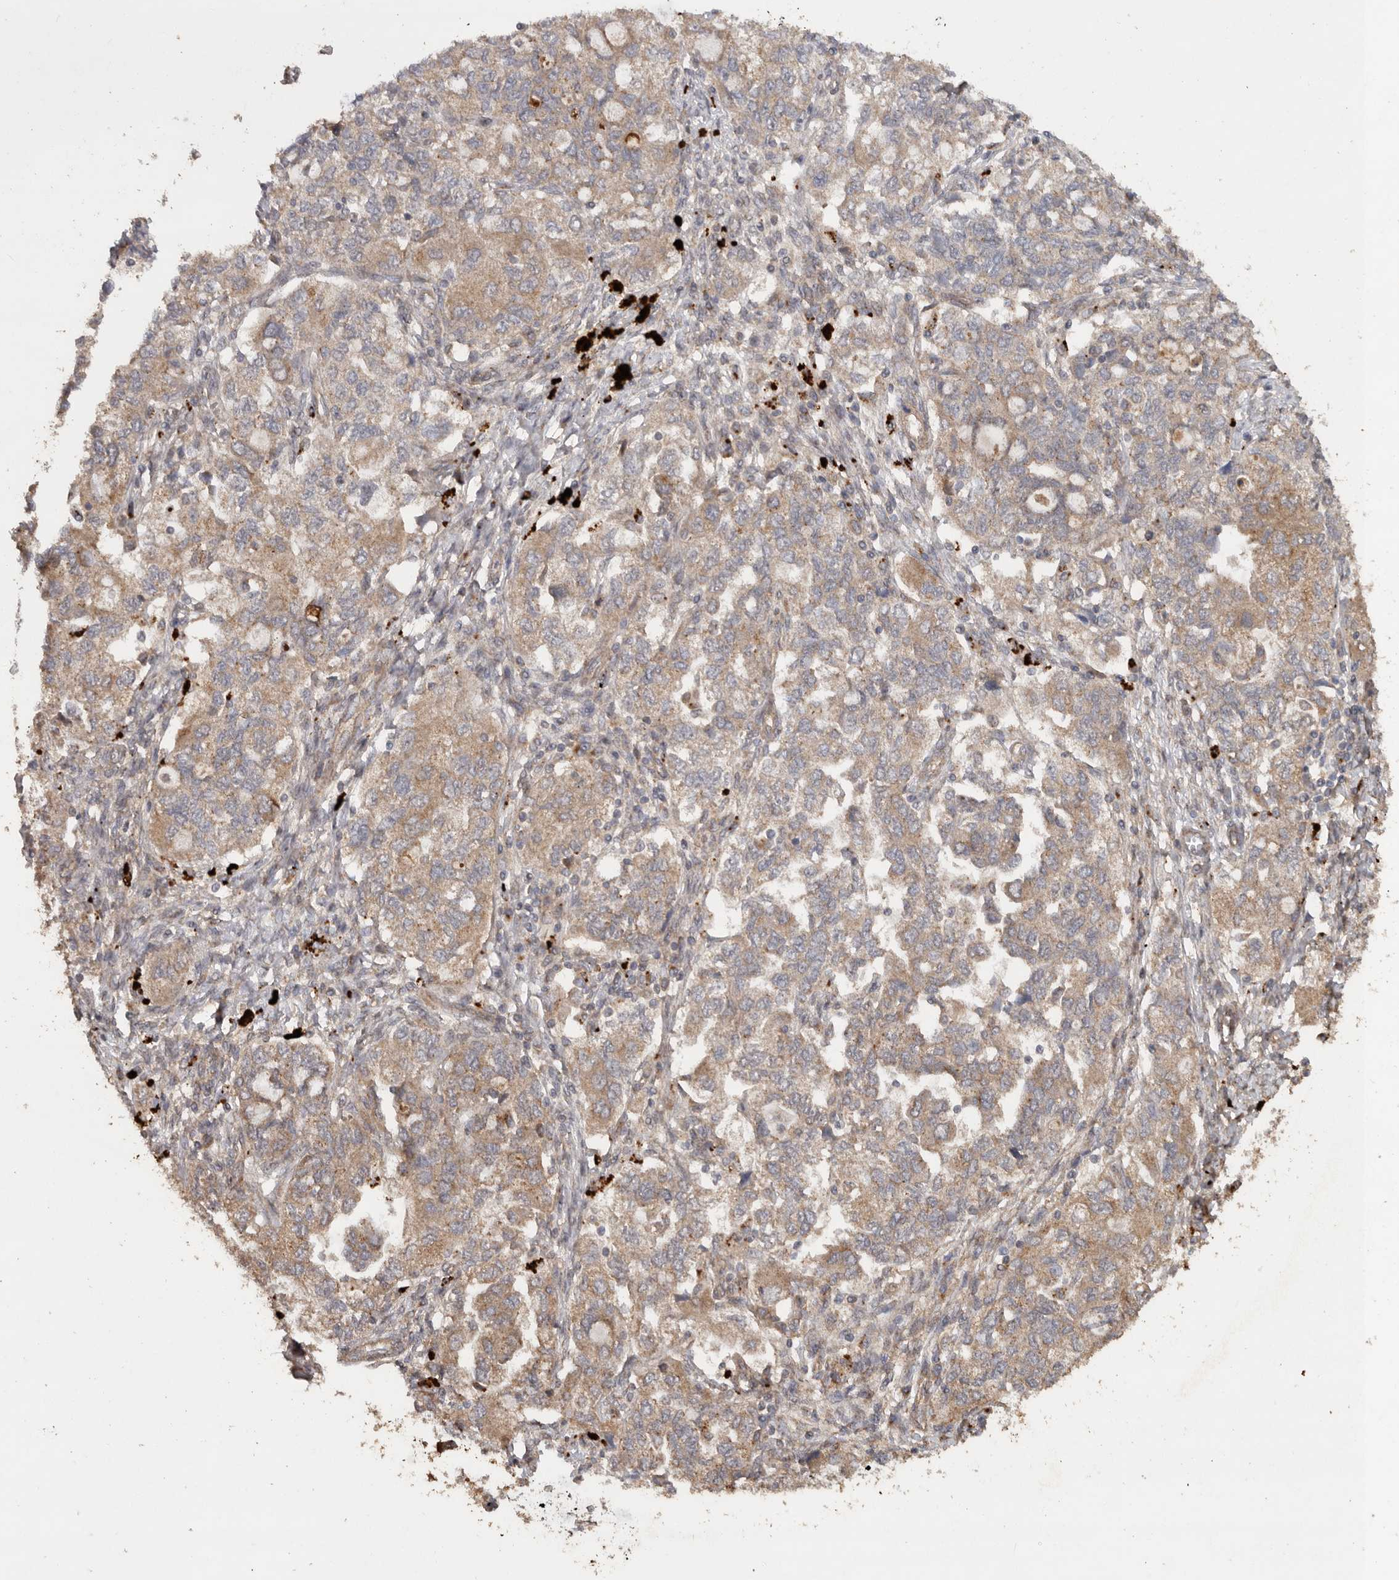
{"staining": {"intensity": "weak", "quantity": ">75%", "location": "cytoplasmic/membranous"}, "tissue": "ovarian cancer", "cell_type": "Tumor cells", "image_type": "cancer", "snomed": [{"axis": "morphology", "description": "Carcinoma, NOS"}, {"axis": "morphology", "description": "Cystadenocarcinoma, serous, NOS"}, {"axis": "topography", "description": "Ovary"}], "caption": "A brown stain labels weak cytoplasmic/membranous expression of a protein in human ovarian serous cystadenocarcinoma tumor cells.", "gene": "PODXL2", "patient": {"sex": "female", "age": 69}}